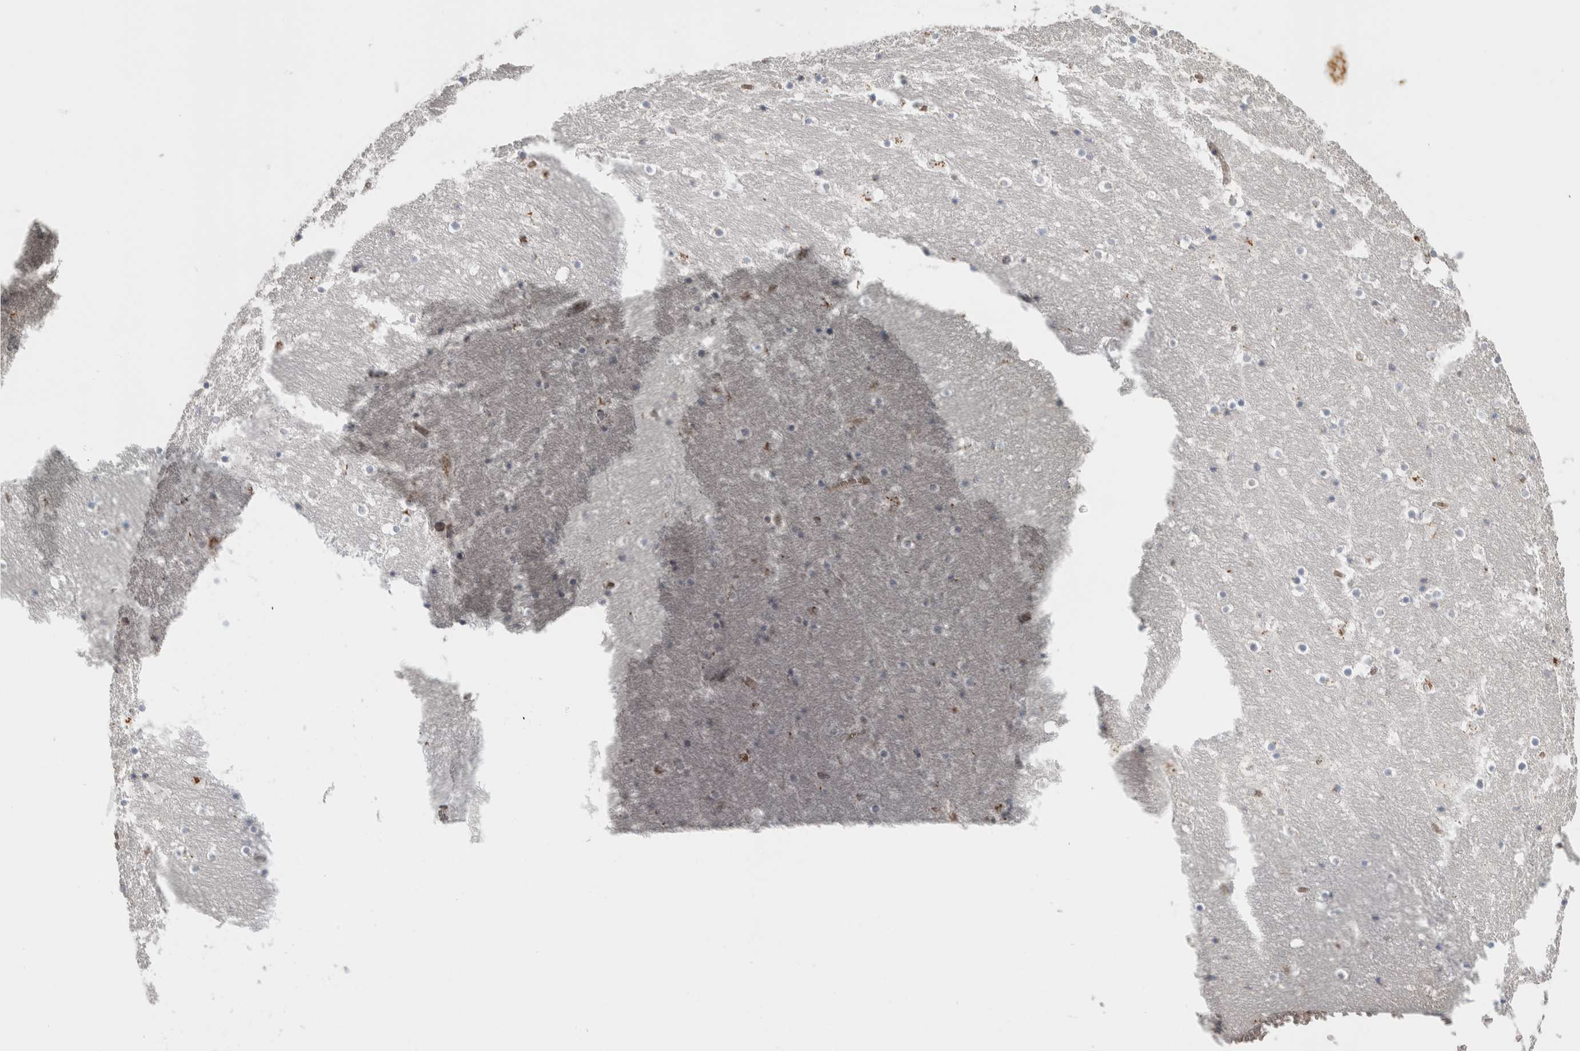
{"staining": {"intensity": "negative", "quantity": "none", "location": "none"}, "tissue": "hippocampus", "cell_type": "Glial cells", "image_type": "normal", "snomed": [{"axis": "morphology", "description": "Normal tissue, NOS"}, {"axis": "topography", "description": "Hippocampus"}], "caption": "This micrograph is of benign hippocampus stained with immunohistochemistry to label a protein in brown with the nuclei are counter-stained blue. There is no staining in glial cells. (DAB immunohistochemistry (IHC), high magnification).", "gene": "SLC38A10", "patient": {"sex": "male", "age": 45}}